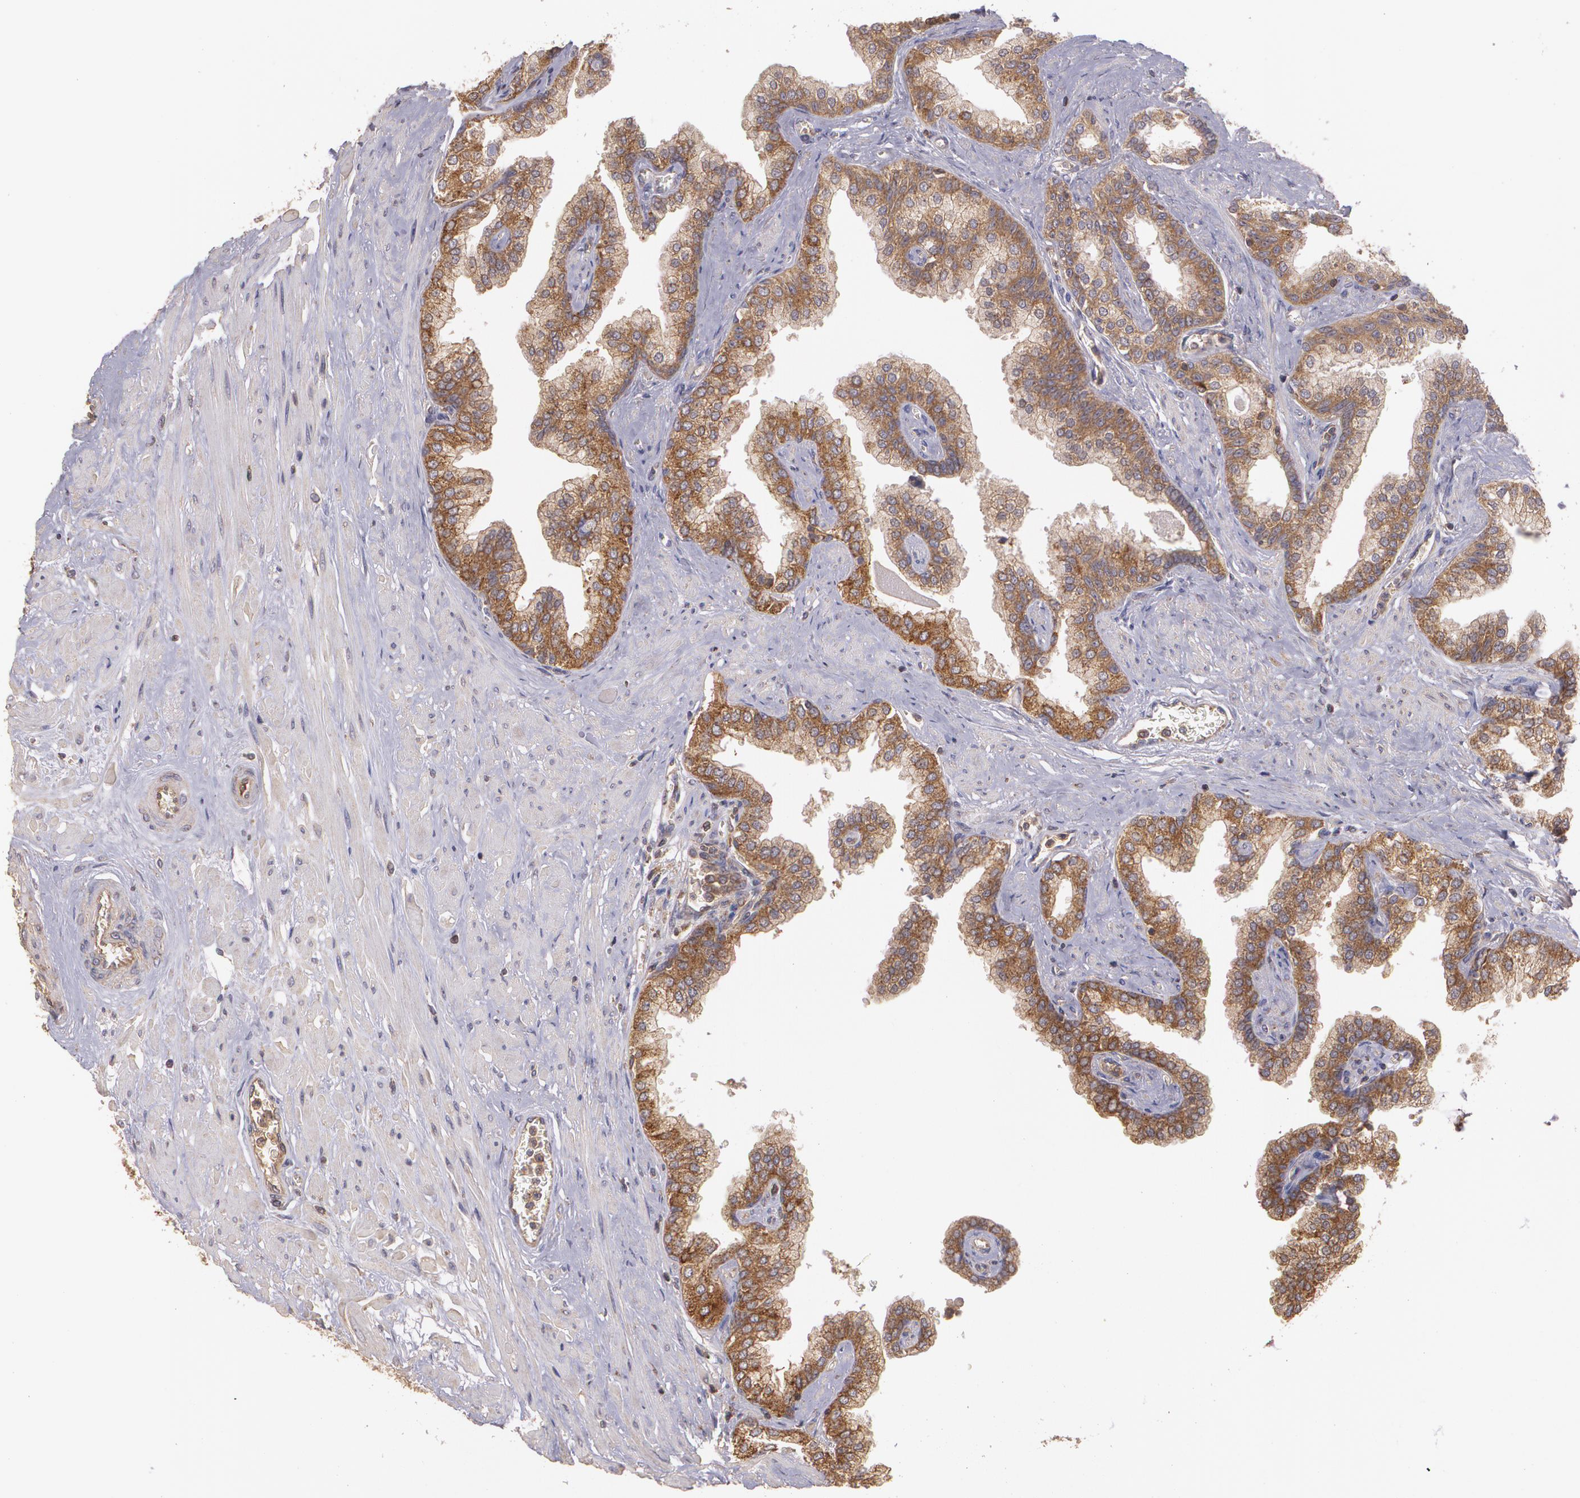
{"staining": {"intensity": "strong", "quantity": ">75%", "location": "cytoplasmic/membranous"}, "tissue": "prostate", "cell_type": "Glandular cells", "image_type": "normal", "snomed": [{"axis": "morphology", "description": "Normal tissue, NOS"}, {"axis": "topography", "description": "Prostate"}], "caption": "Prostate stained with immunohistochemistry shows strong cytoplasmic/membranous positivity in approximately >75% of glandular cells. (IHC, brightfield microscopy, high magnification).", "gene": "ECE1", "patient": {"sex": "male", "age": 60}}